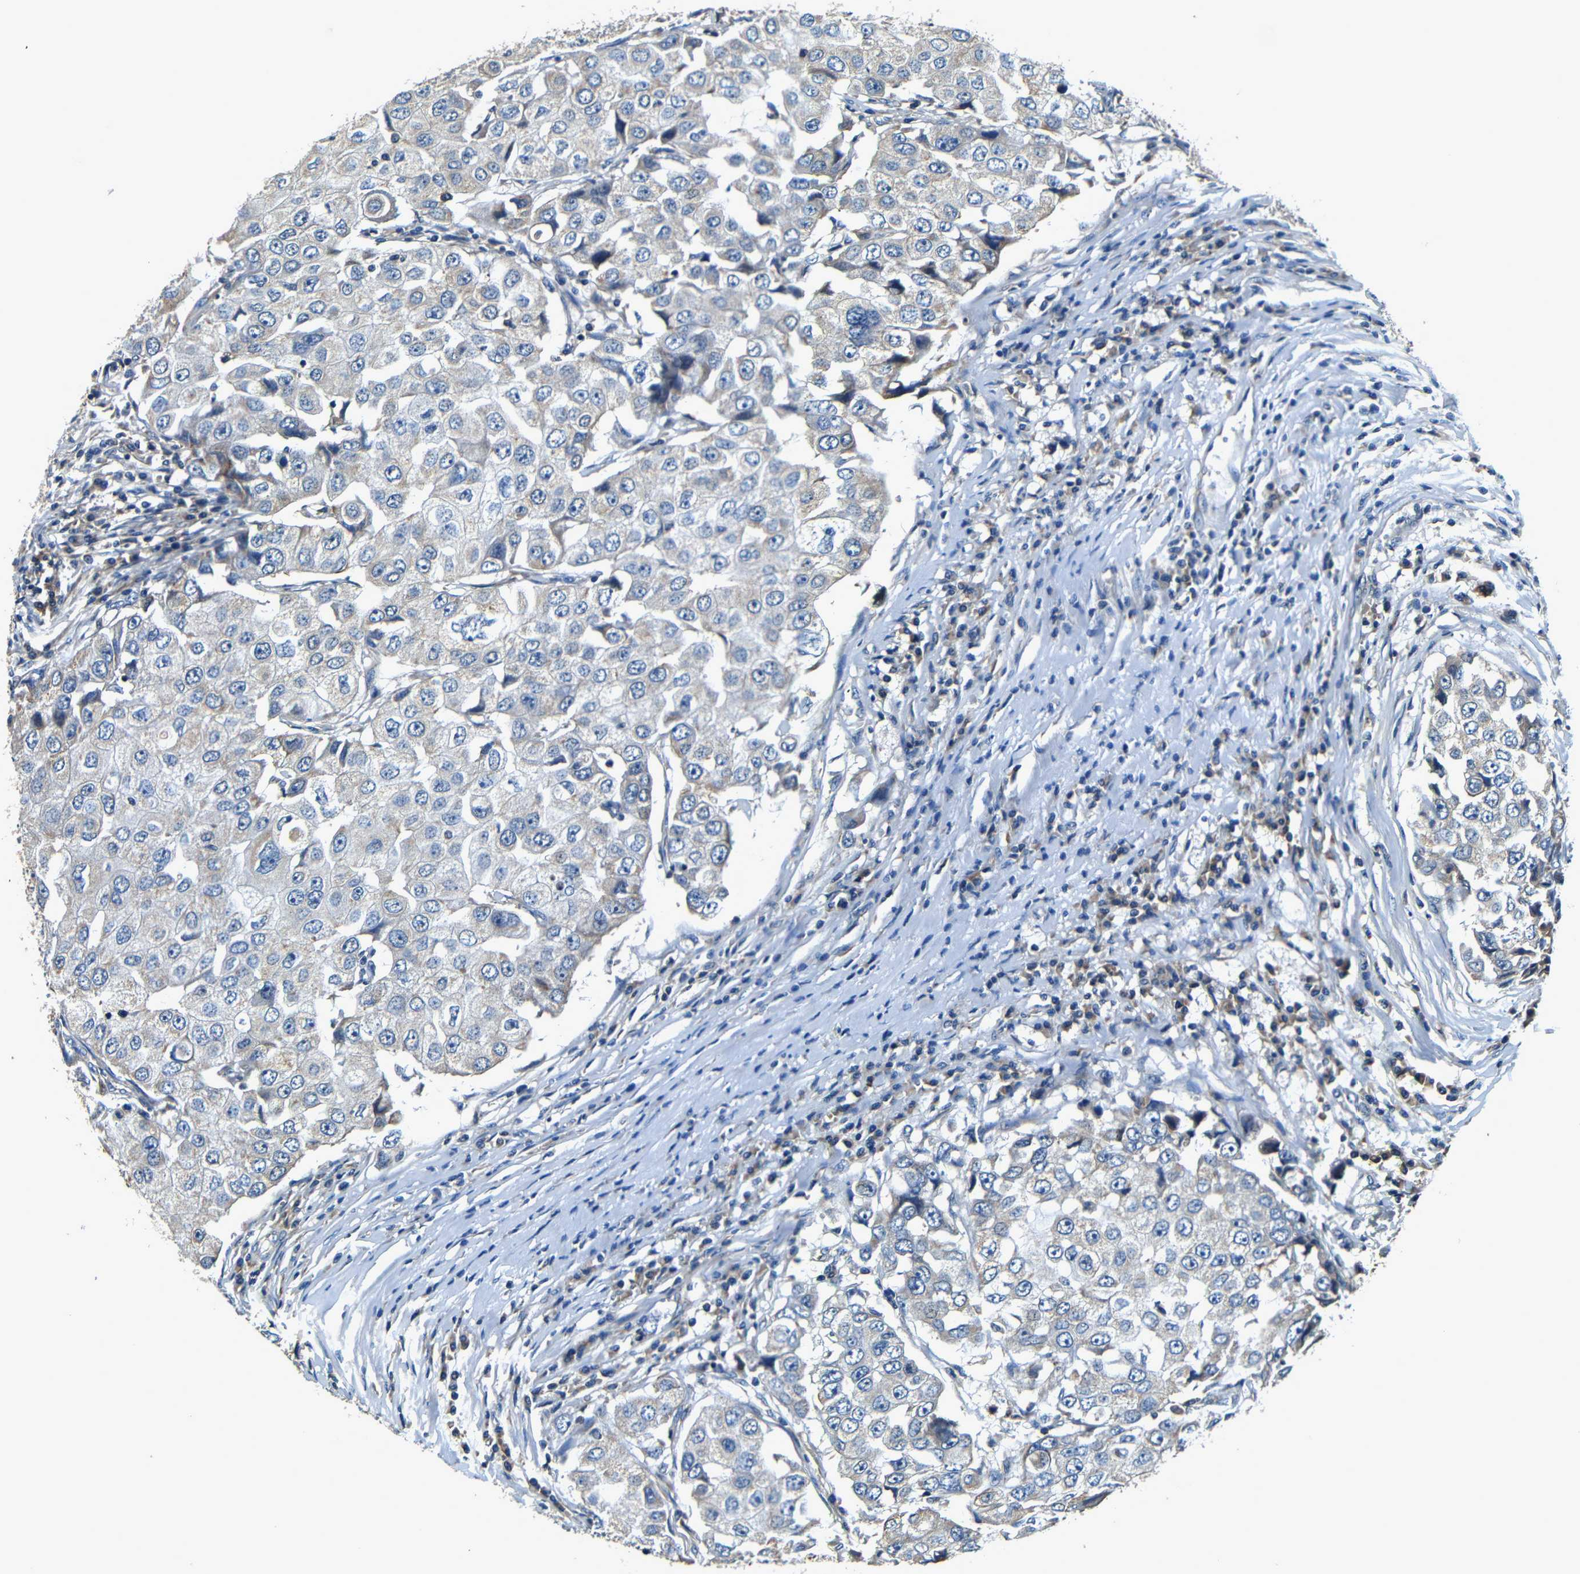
{"staining": {"intensity": "weak", "quantity": "<25%", "location": "cytoplasmic/membranous"}, "tissue": "breast cancer", "cell_type": "Tumor cells", "image_type": "cancer", "snomed": [{"axis": "morphology", "description": "Duct carcinoma"}, {"axis": "topography", "description": "Breast"}], "caption": "Breast cancer was stained to show a protein in brown. There is no significant positivity in tumor cells.", "gene": "MTX1", "patient": {"sex": "female", "age": 27}}